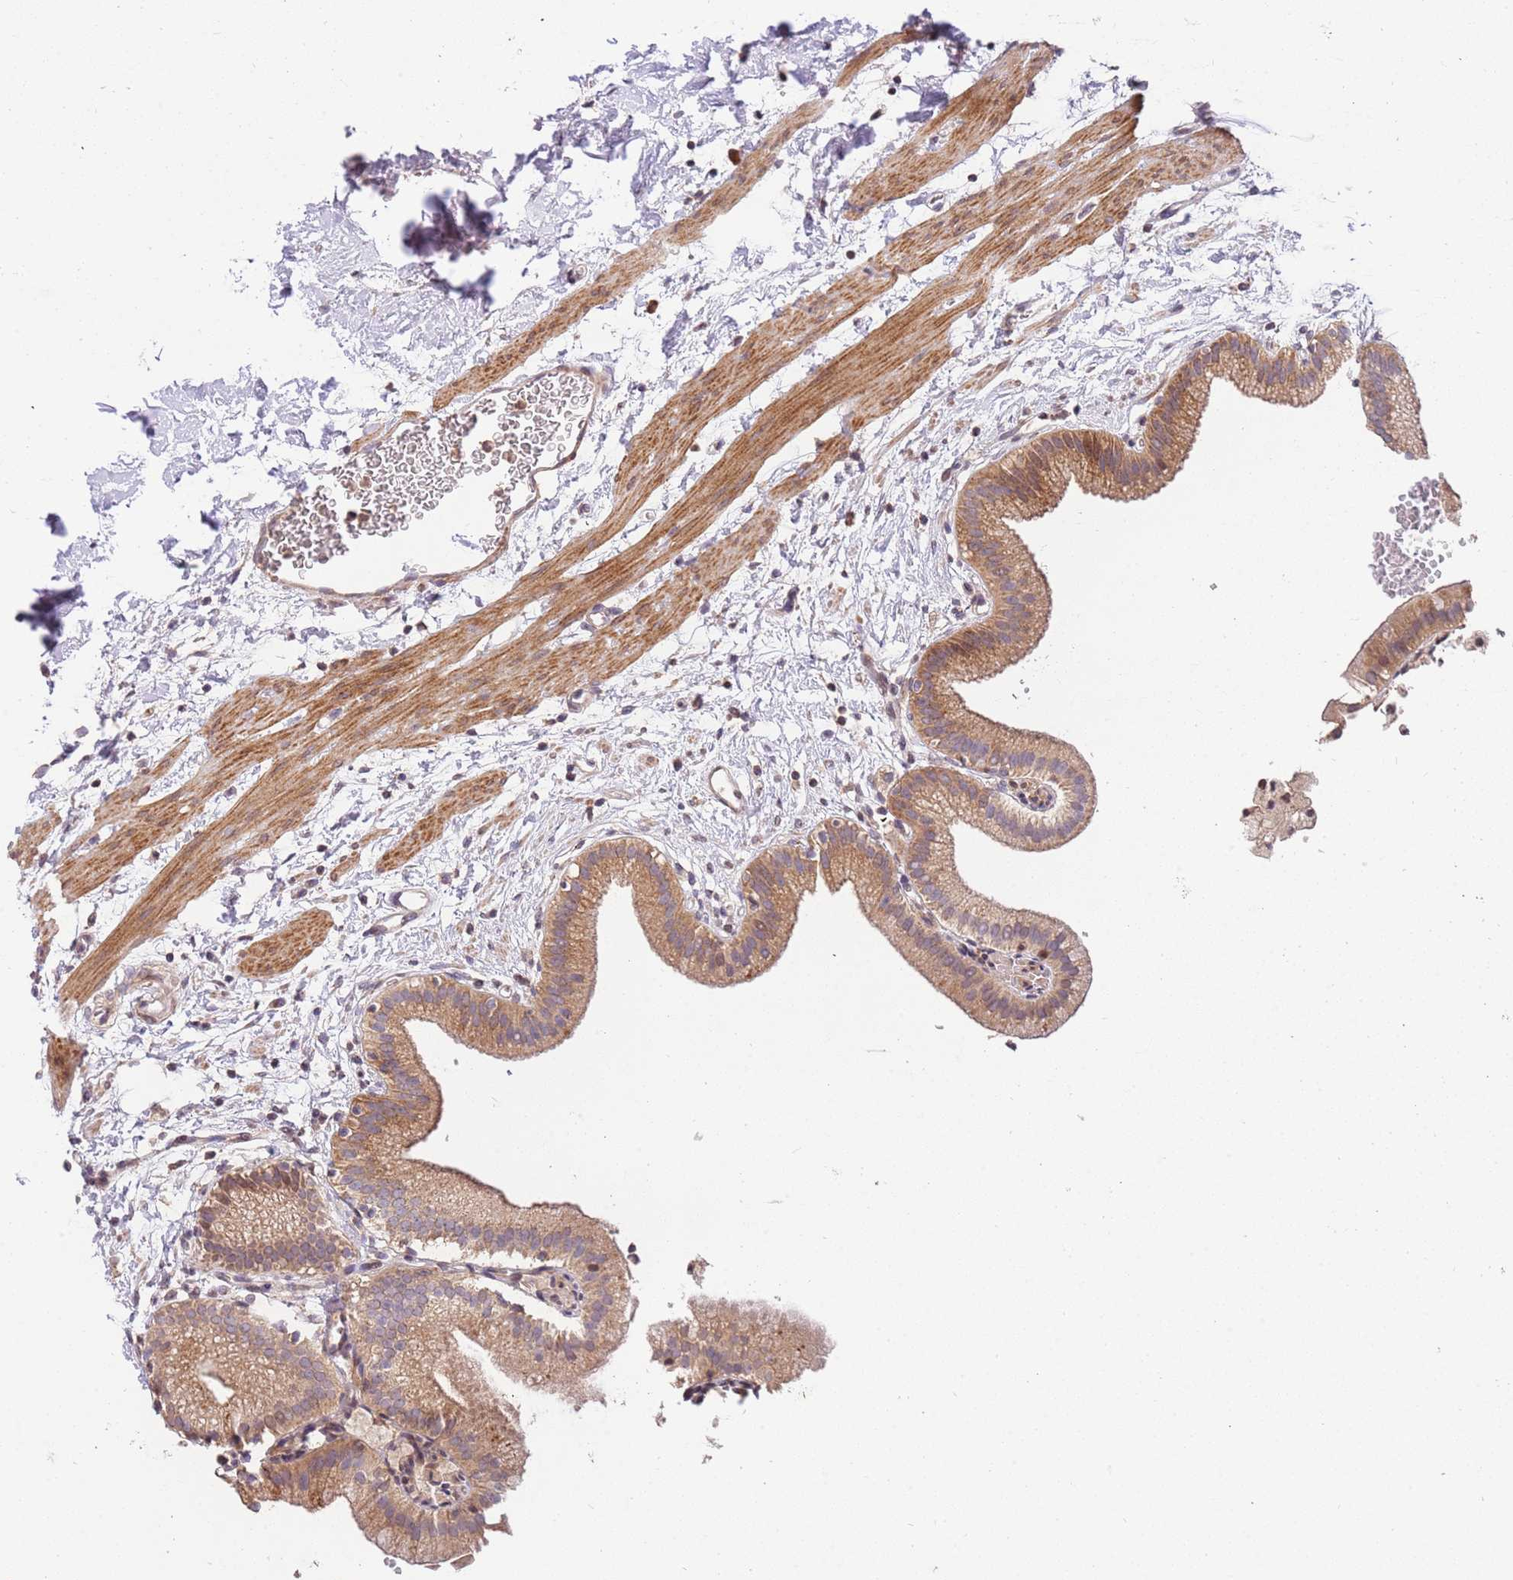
{"staining": {"intensity": "moderate", "quantity": ">75%", "location": "cytoplasmic/membranous"}, "tissue": "gallbladder", "cell_type": "Glandular cells", "image_type": "normal", "snomed": [{"axis": "morphology", "description": "Normal tissue, NOS"}, {"axis": "topography", "description": "Gallbladder"}], "caption": "Protein staining shows moderate cytoplasmic/membranous staining in approximately >75% of glandular cells in benign gallbladder. The staining is performed using DAB brown chromogen to label protein expression. The nuclei are counter-stained blue using hematoxylin.", "gene": "SLC16A4", "patient": {"sex": "male", "age": 55}}